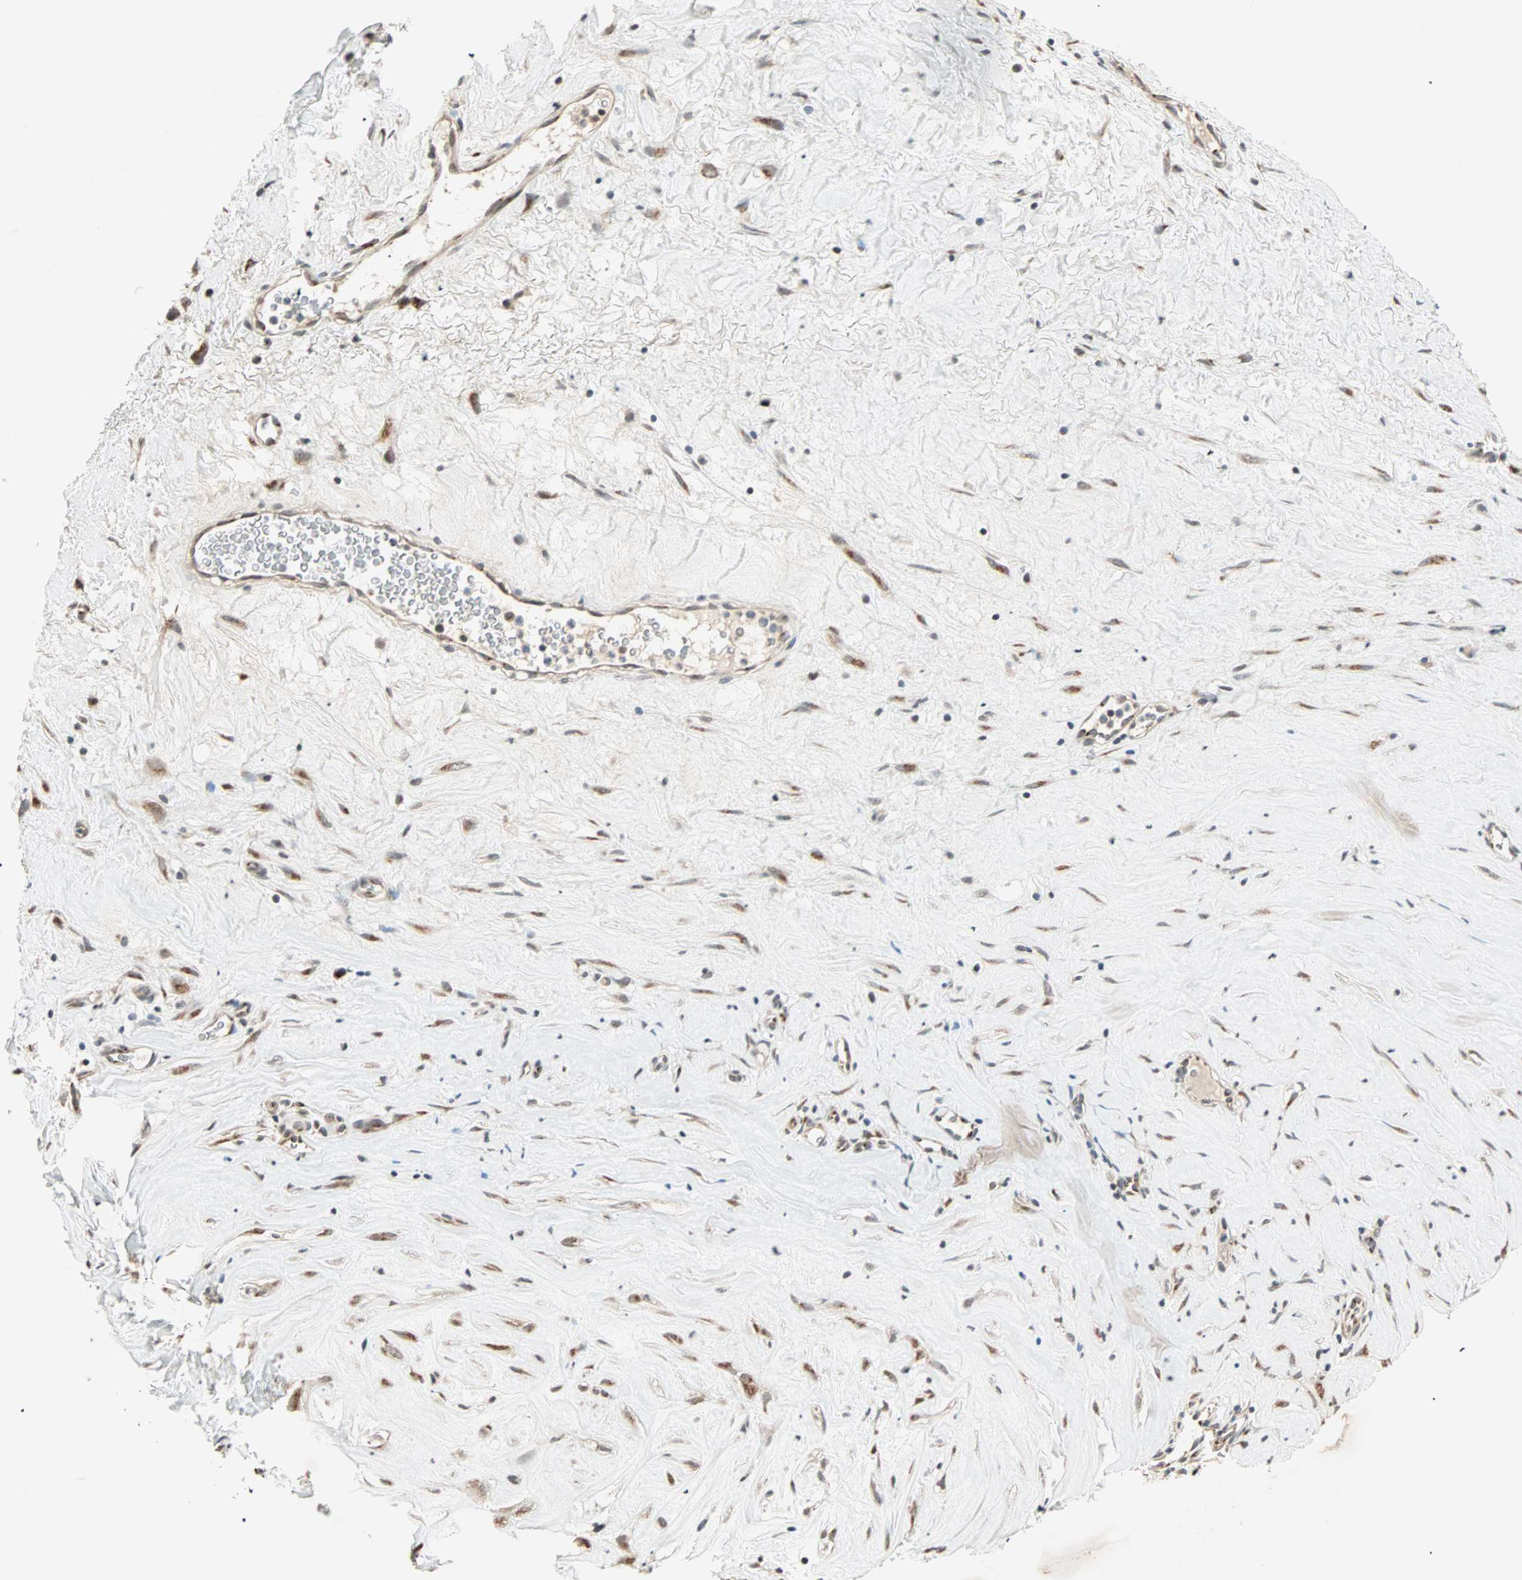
{"staining": {"intensity": "weak", "quantity": "<25%", "location": "cytoplasmic/membranous"}, "tissue": "liver cancer", "cell_type": "Tumor cells", "image_type": "cancer", "snomed": [{"axis": "morphology", "description": "Cholangiocarcinoma"}, {"axis": "topography", "description": "Liver"}], "caption": "This histopathology image is of liver cancer stained with immunohistochemistry (IHC) to label a protein in brown with the nuclei are counter-stained blue. There is no expression in tumor cells.", "gene": "PRDM2", "patient": {"sex": "female", "age": 65}}